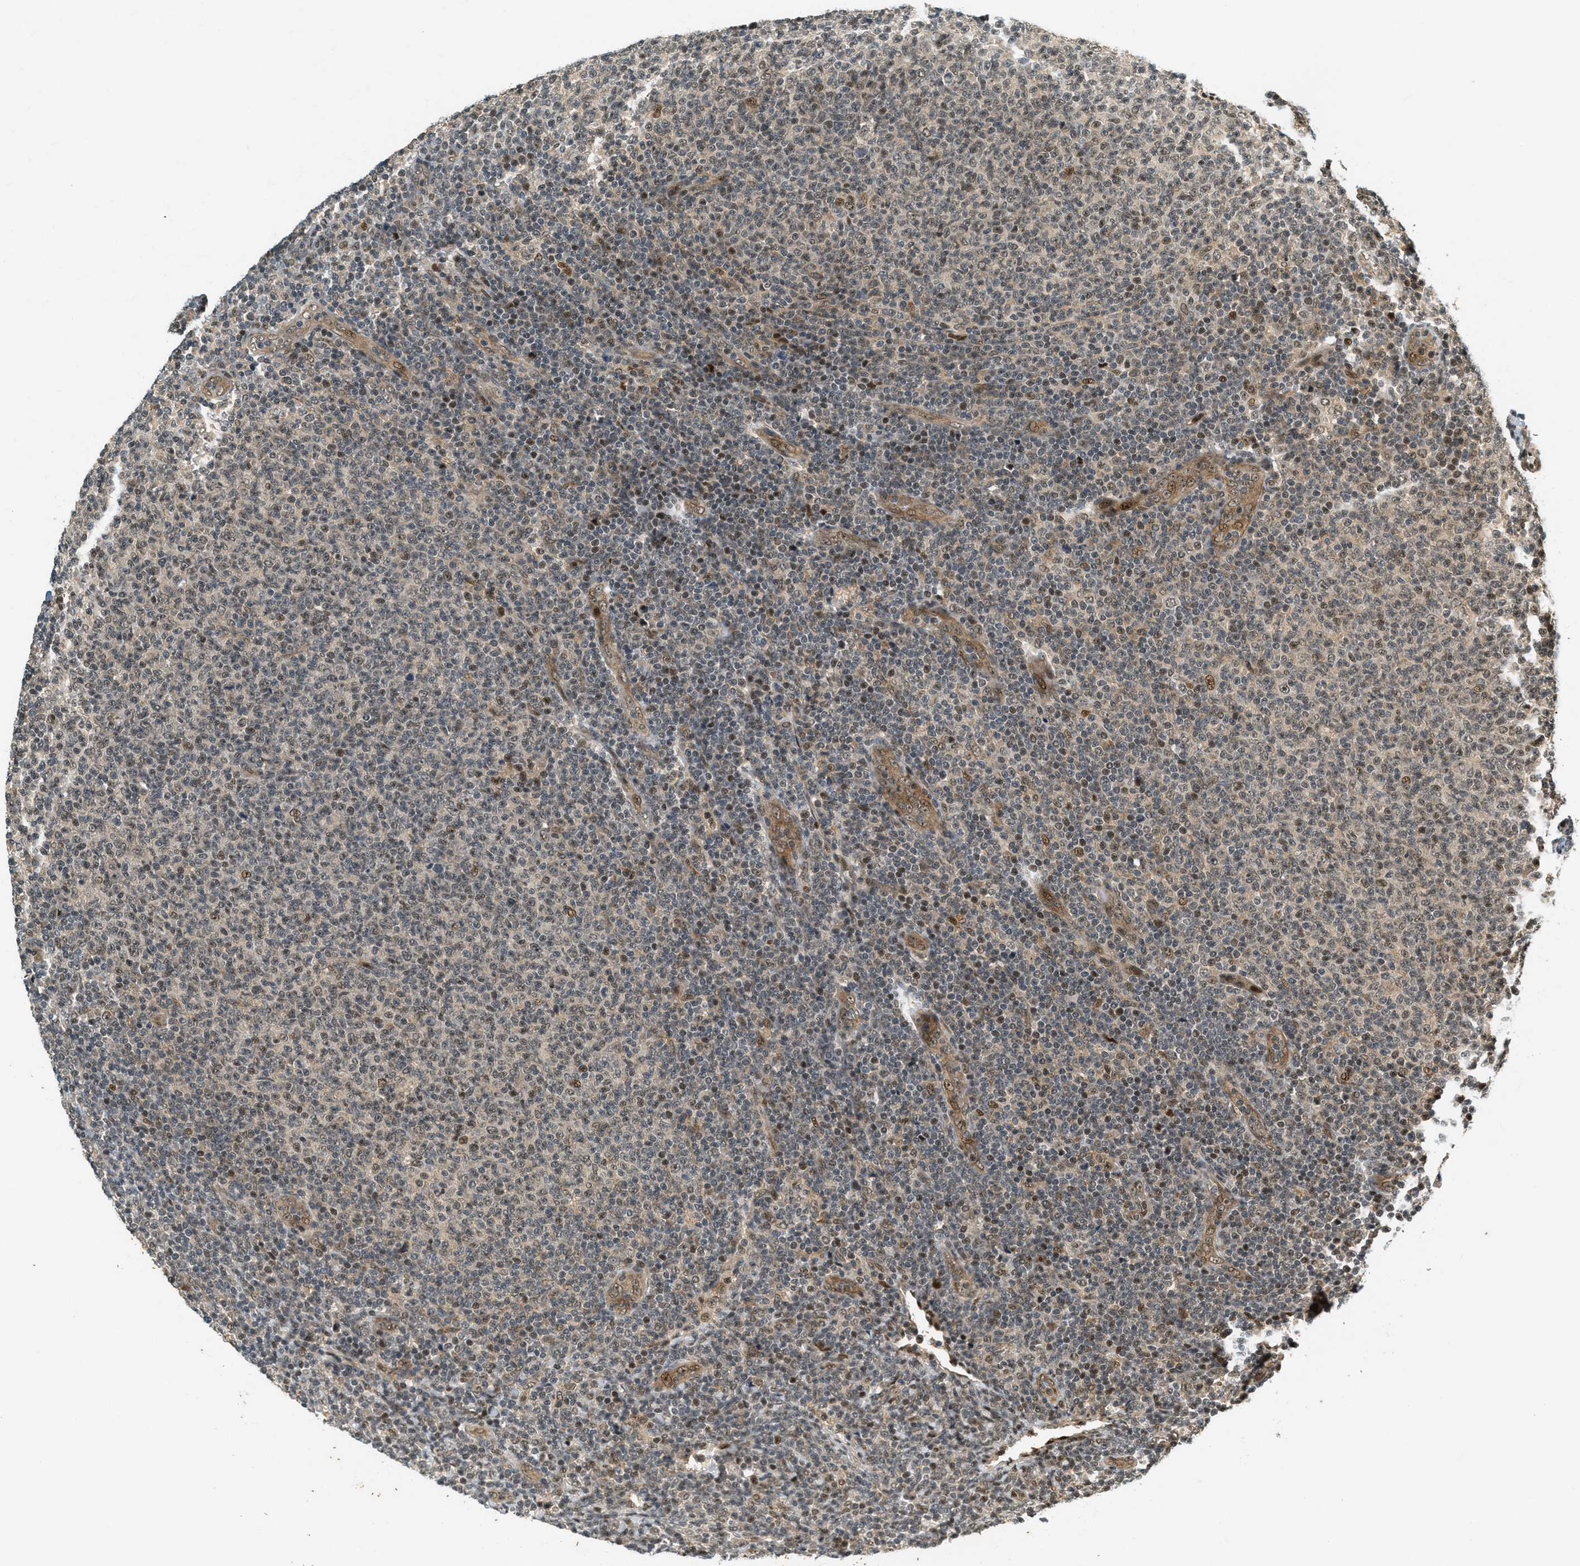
{"staining": {"intensity": "moderate", "quantity": "25%-75%", "location": "nuclear"}, "tissue": "lymphoma", "cell_type": "Tumor cells", "image_type": "cancer", "snomed": [{"axis": "morphology", "description": "Malignant lymphoma, non-Hodgkin's type, Low grade"}, {"axis": "topography", "description": "Lymph node"}], "caption": "Low-grade malignant lymphoma, non-Hodgkin's type was stained to show a protein in brown. There is medium levels of moderate nuclear positivity in approximately 25%-75% of tumor cells. (DAB = brown stain, brightfield microscopy at high magnification).", "gene": "FOXM1", "patient": {"sex": "male", "age": 66}}